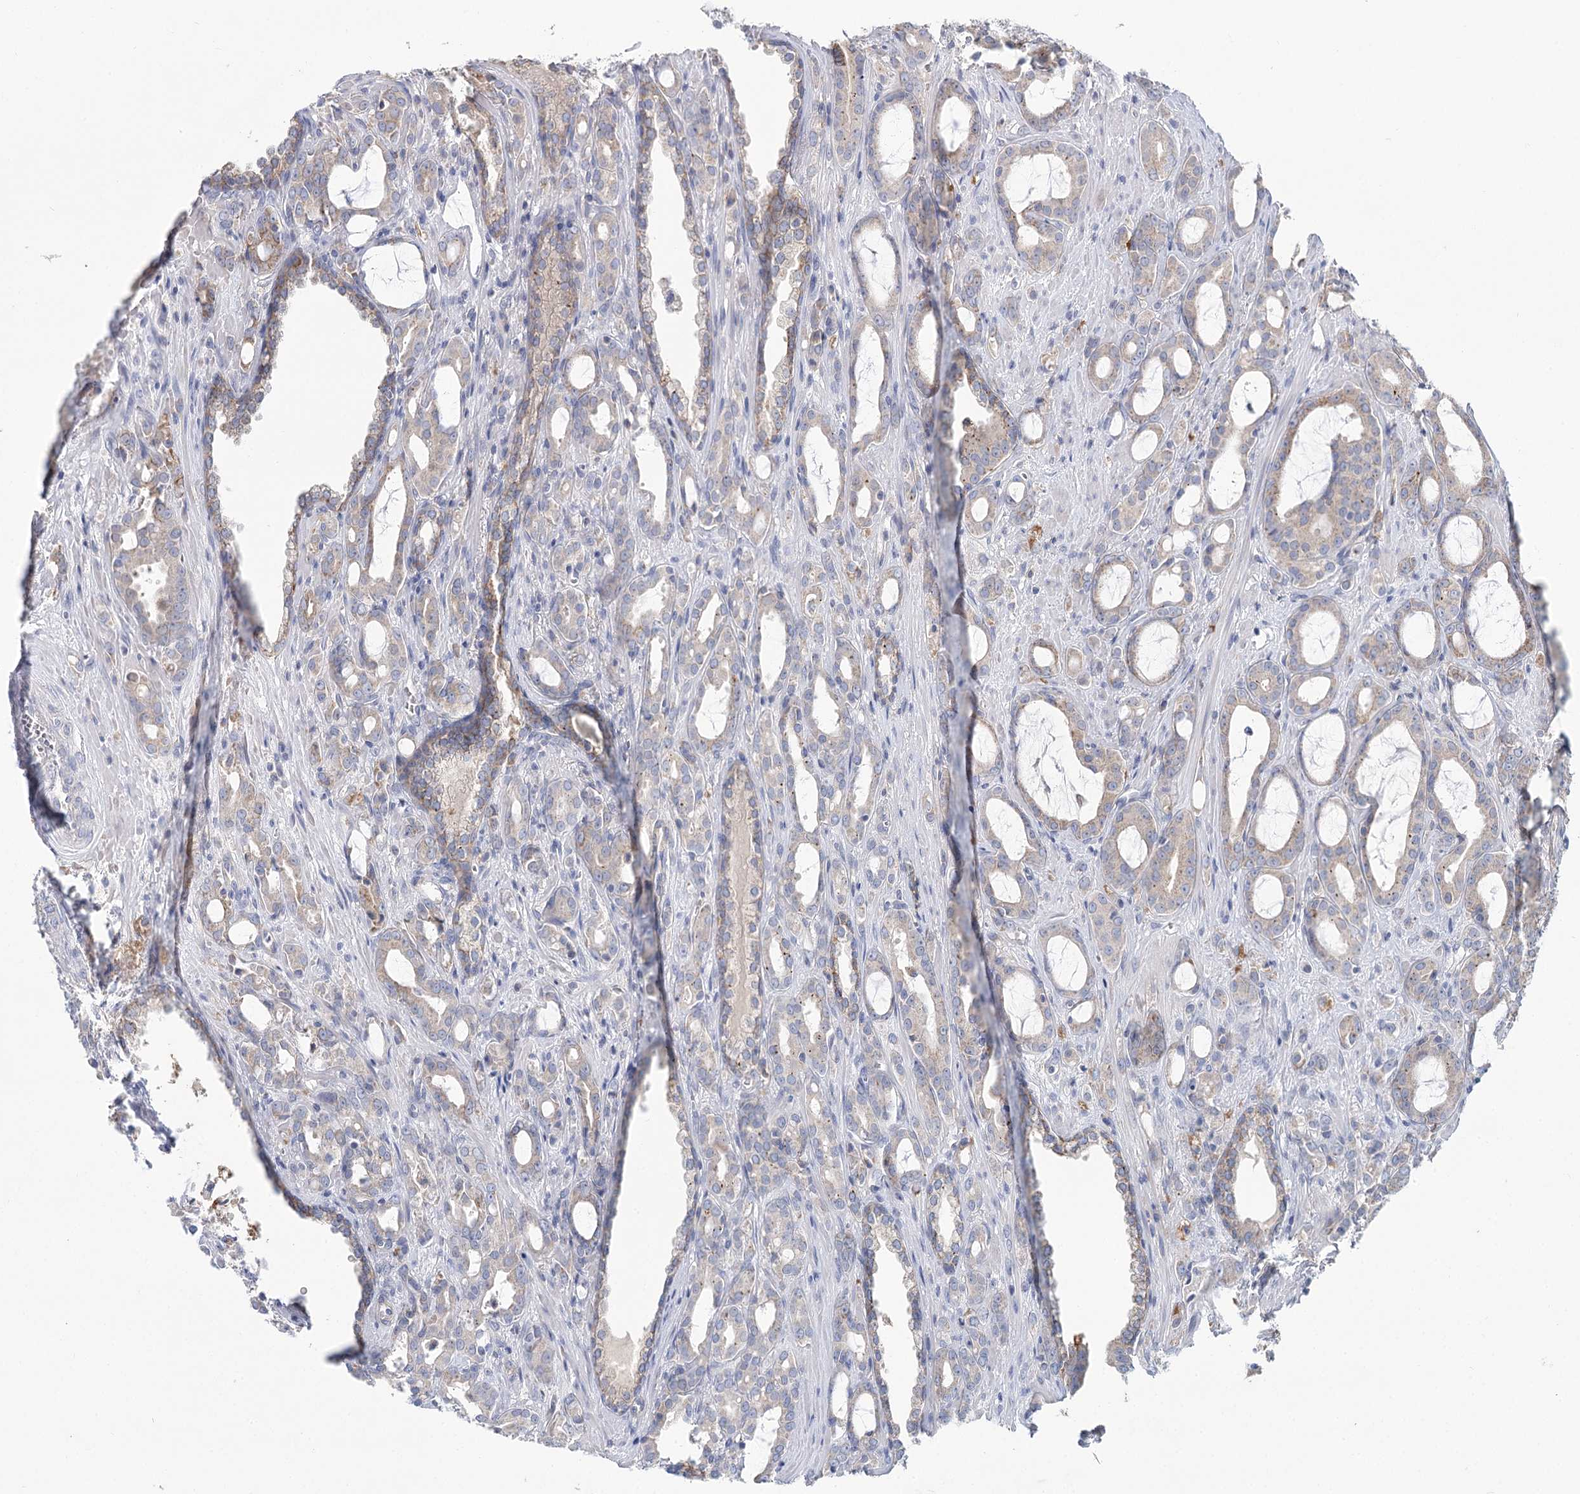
{"staining": {"intensity": "moderate", "quantity": "<25%", "location": "cytoplasmic/membranous"}, "tissue": "prostate cancer", "cell_type": "Tumor cells", "image_type": "cancer", "snomed": [{"axis": "morphology", "description": "Adenocarcinoma, High grade"}, {"axis": "topography", "description": "Prostate"}], "caption": "There is low levels of moderate cytoplasmic/membranous positivity in tumor cells of prostate cancer (adenocarcinoma (high-grade)), as demonstrated by immunohistochemical staining (brown color).", "gene": "ARHGAP44", "patient": {"sex": "male", "age": 72}}